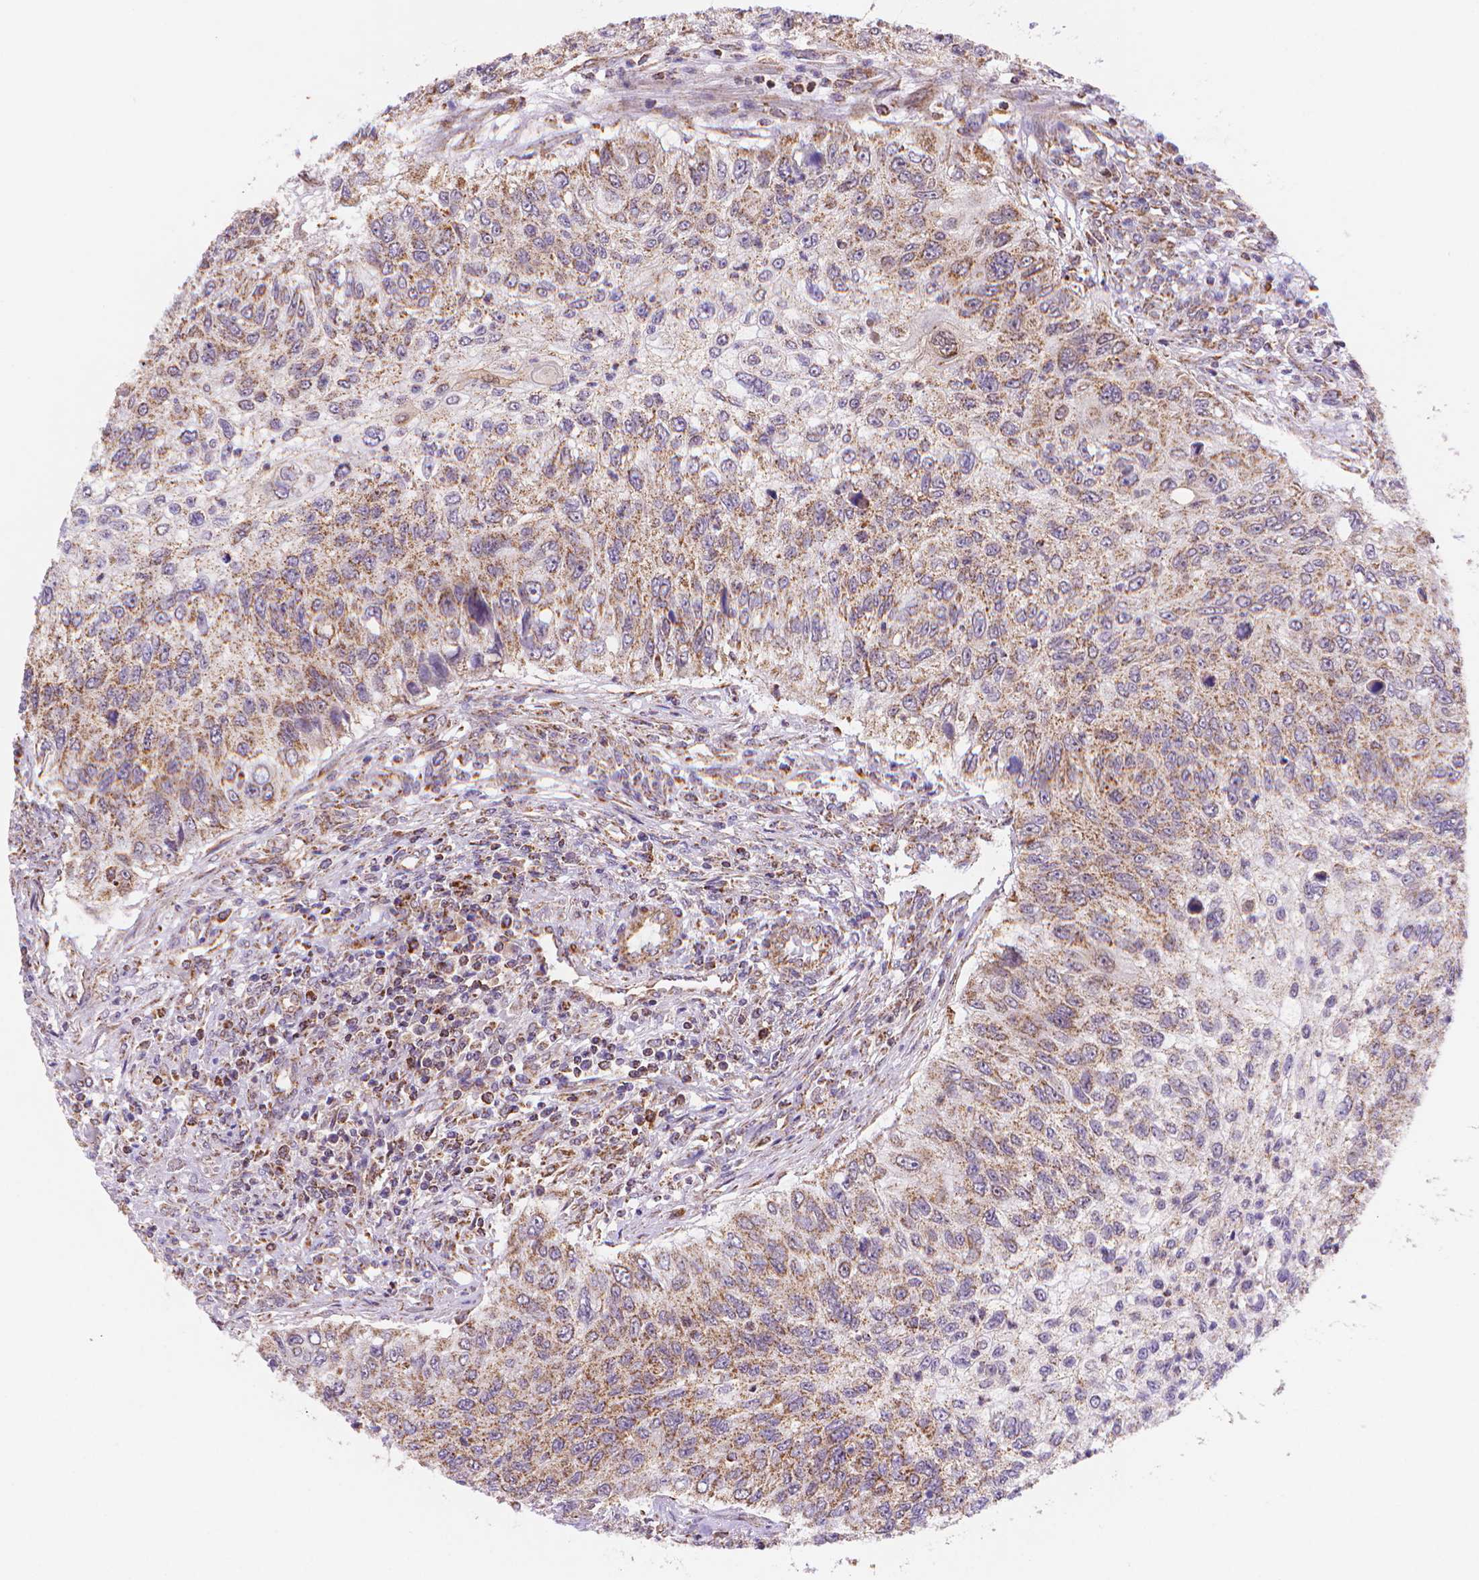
{"staining": {"intensity": "moderate", "quantity": ">75%", "location": "cytoplasmic/membranous"}, "tissue": "urothelial cancer", "cell_type": "Tumor cells", "image_type": "cancer", "snomed": [{"axis": "morphology", "description": "Urothelial carcinoma, High grade"}, {"axis": "topography", "description": "Urinary bladder"}], "caption": "Immunohistochemical staining of human high-grade urothelial carcinoma shows moderate cytoplasmic/membranous protein expression in about >75% of tumor cells. (DAB IHC with brightfield microscopy, high magnification).", "gene": "CYYR1", "patient": {"sex": "female", "age": 60}}